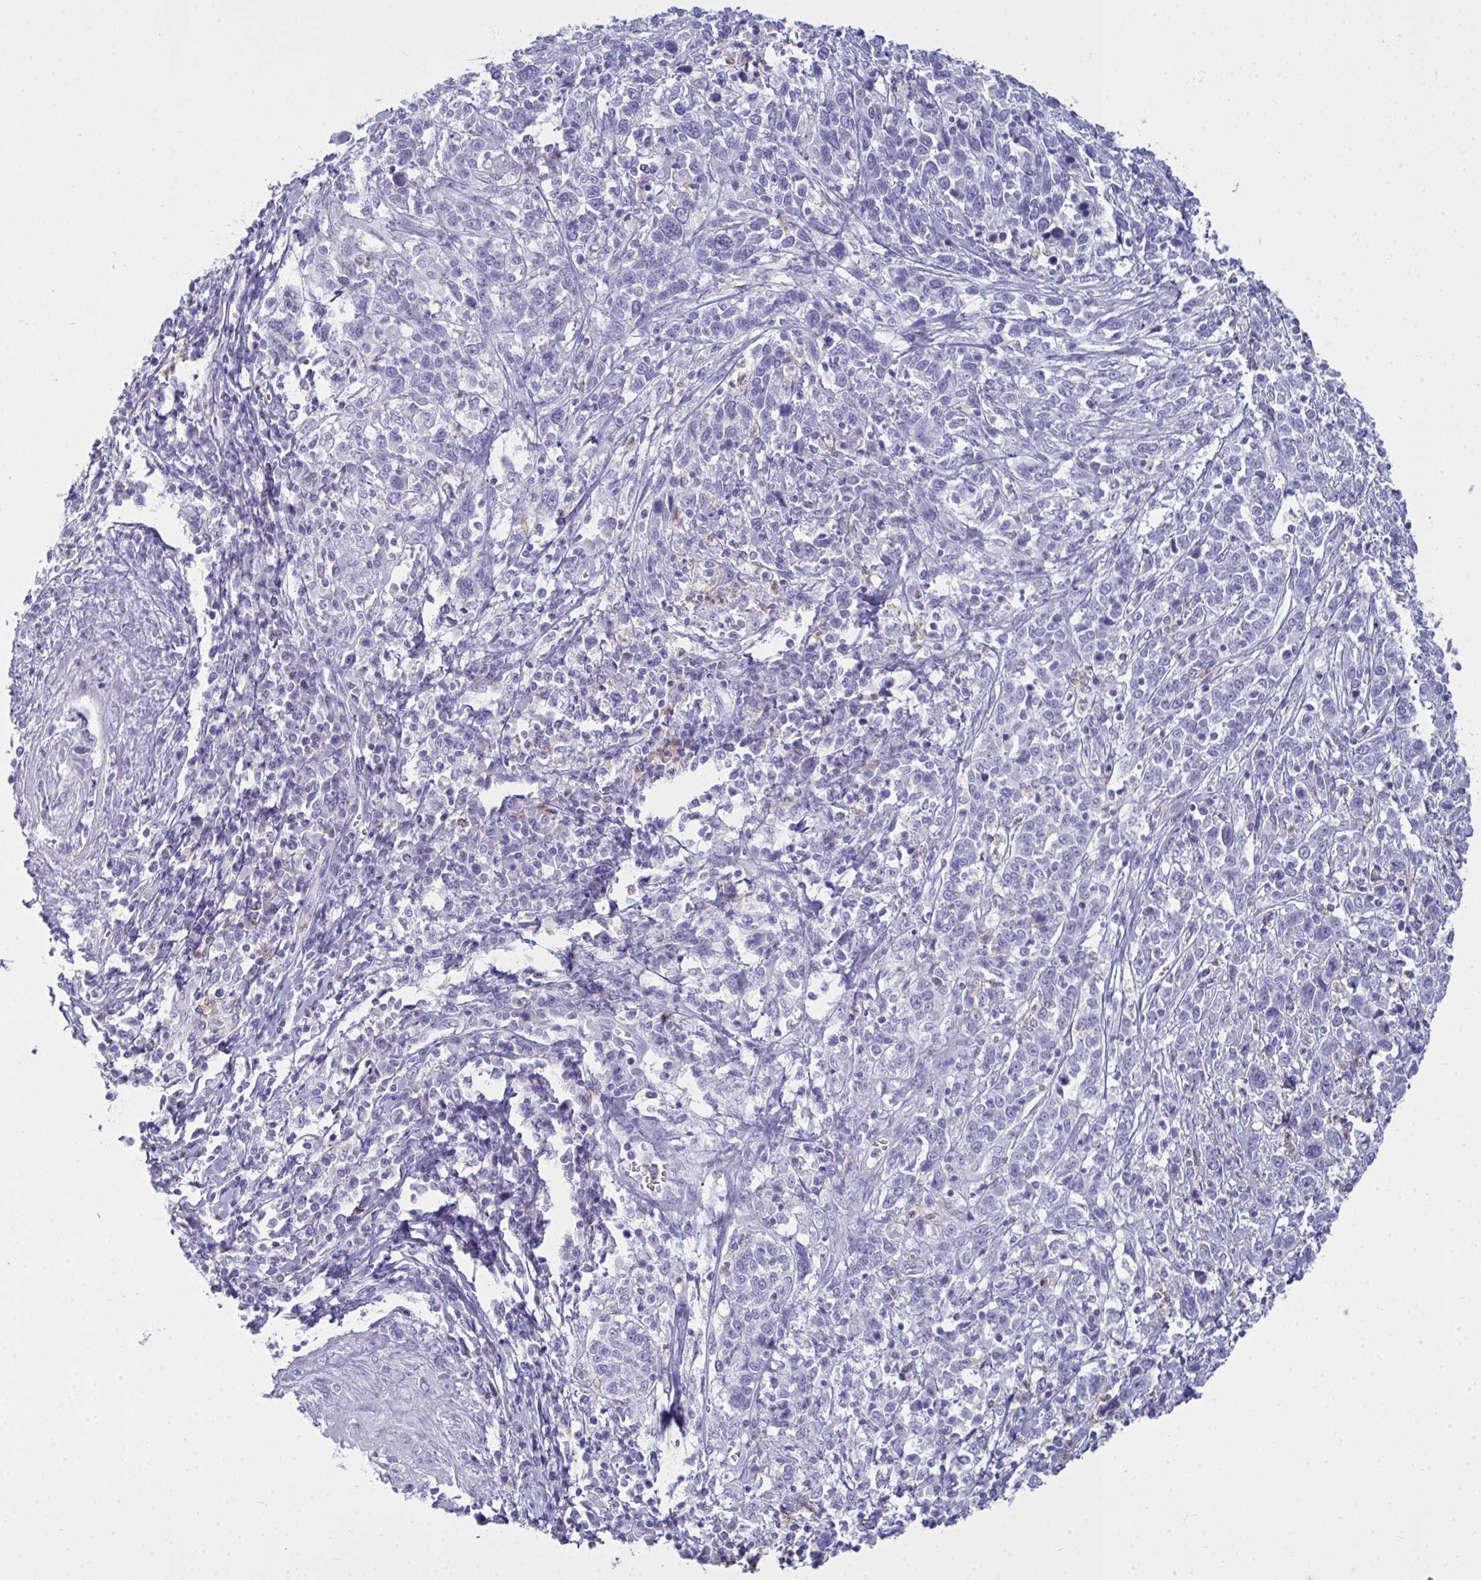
{"staining": {"intensity": "negative", "quantity": "none", "location": "none"}, "tissue": "cervical cancer", "cell_type": "Tumor cells", "image_type": "cancer", "snomed": [{"axis": "morphology", "description": "Squamous cell carcinoma, NOS"}, {"axis": "topography", "description": "Cervix"}], "caption": "There is no significant staining in tumor cells of cervical cancer (squamous cell carcinoma).", "gene": "SERPINB10", "patient": {"sex": "female", "age": 46}}